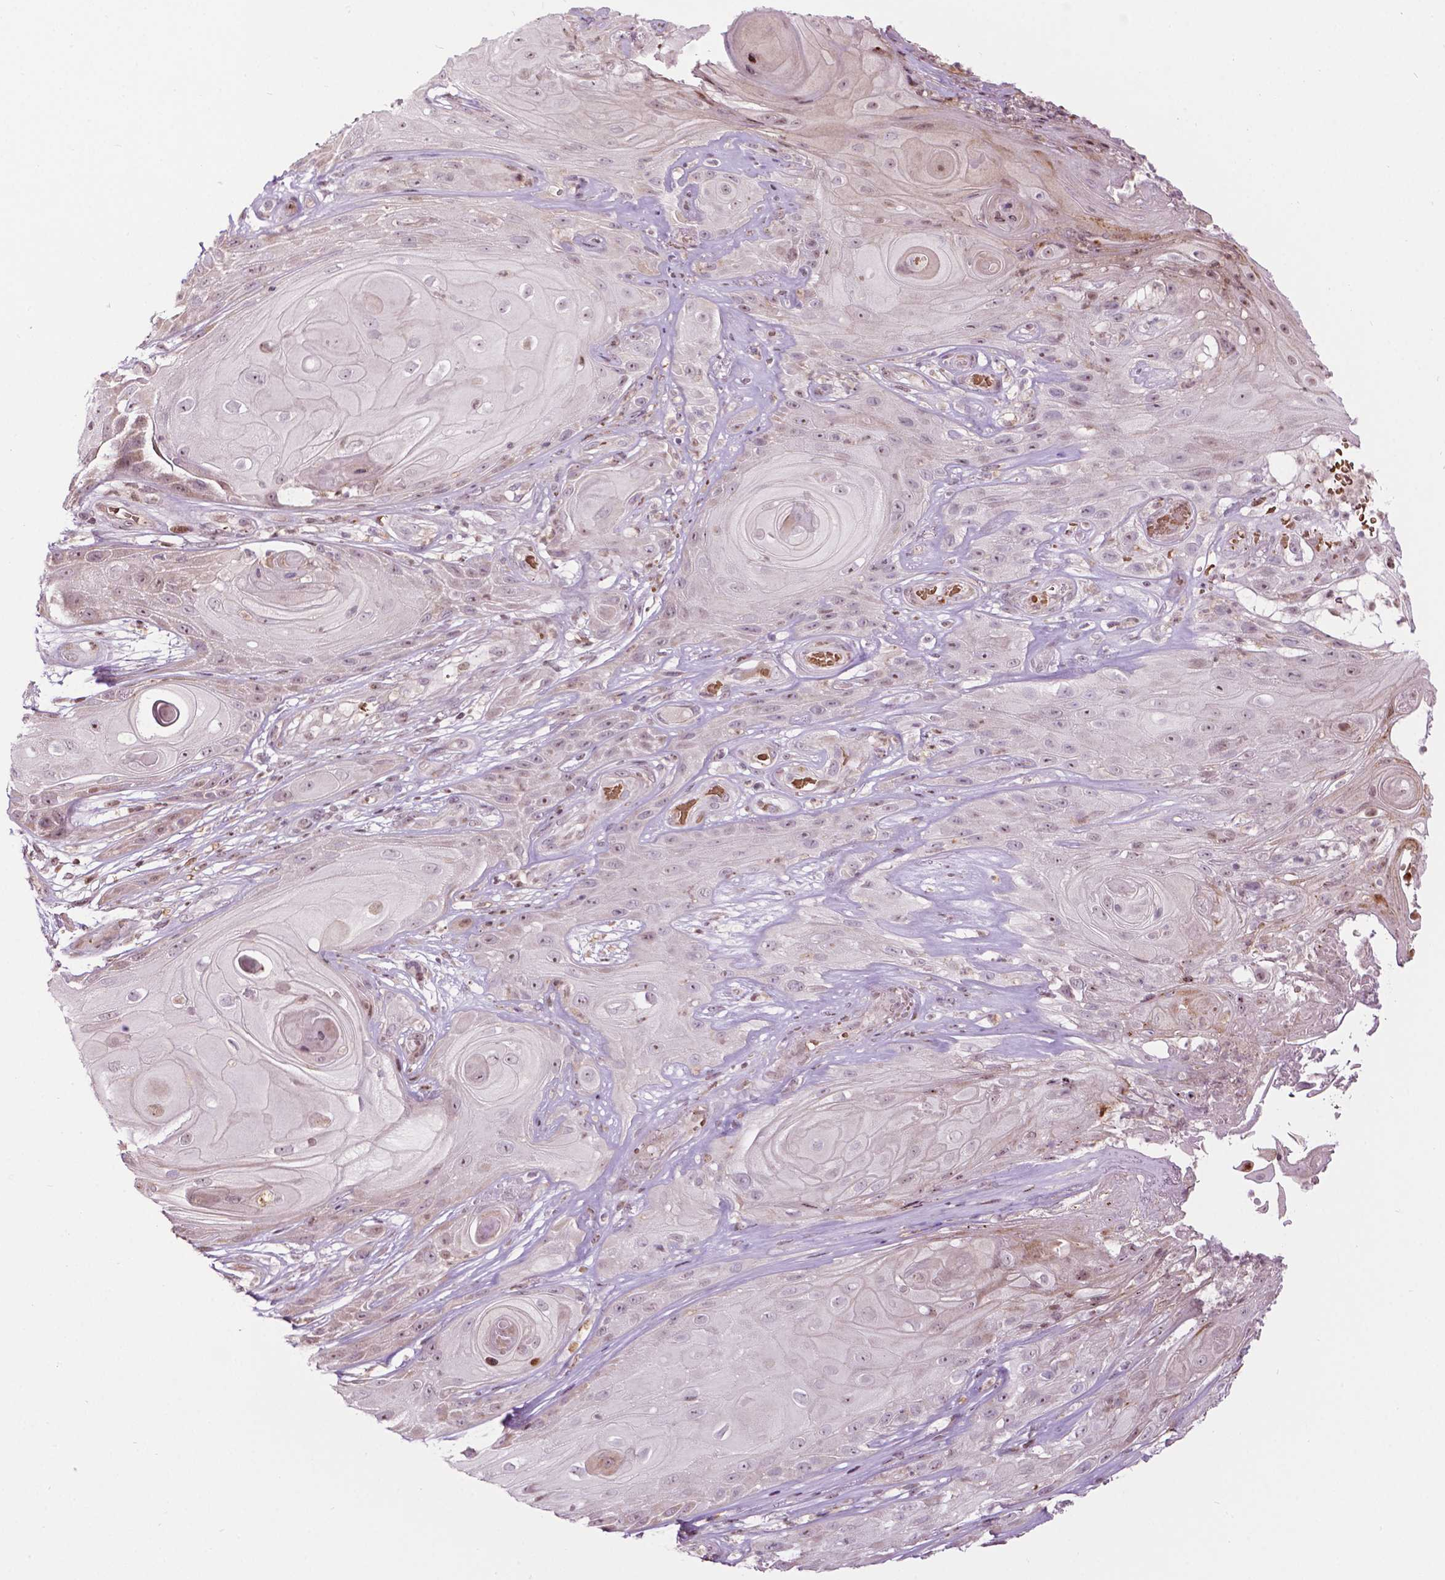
{"staining": {"intensity": "weak", "quantity": "<25%", "location": "cytoplasmic/membranous,nuclear"}, "tissue": "skin cancer", "cell_type": "Tumor cells", "image_type": "cancer", "snomed": [{"axis": "morphology", "description": "Squamous cell carcinoma, NOS"}, {"axis": "topography", "description": "Skin"}], "caption": "The micrograph demonstrates no significant positivity in tumor cells of squamous cell carcinoma (skin). (DAB IHC visualized using brightfield microscopy, high magnification).", "gene": "PTPN18", "patient": {"sex": "male", "age": 62}}